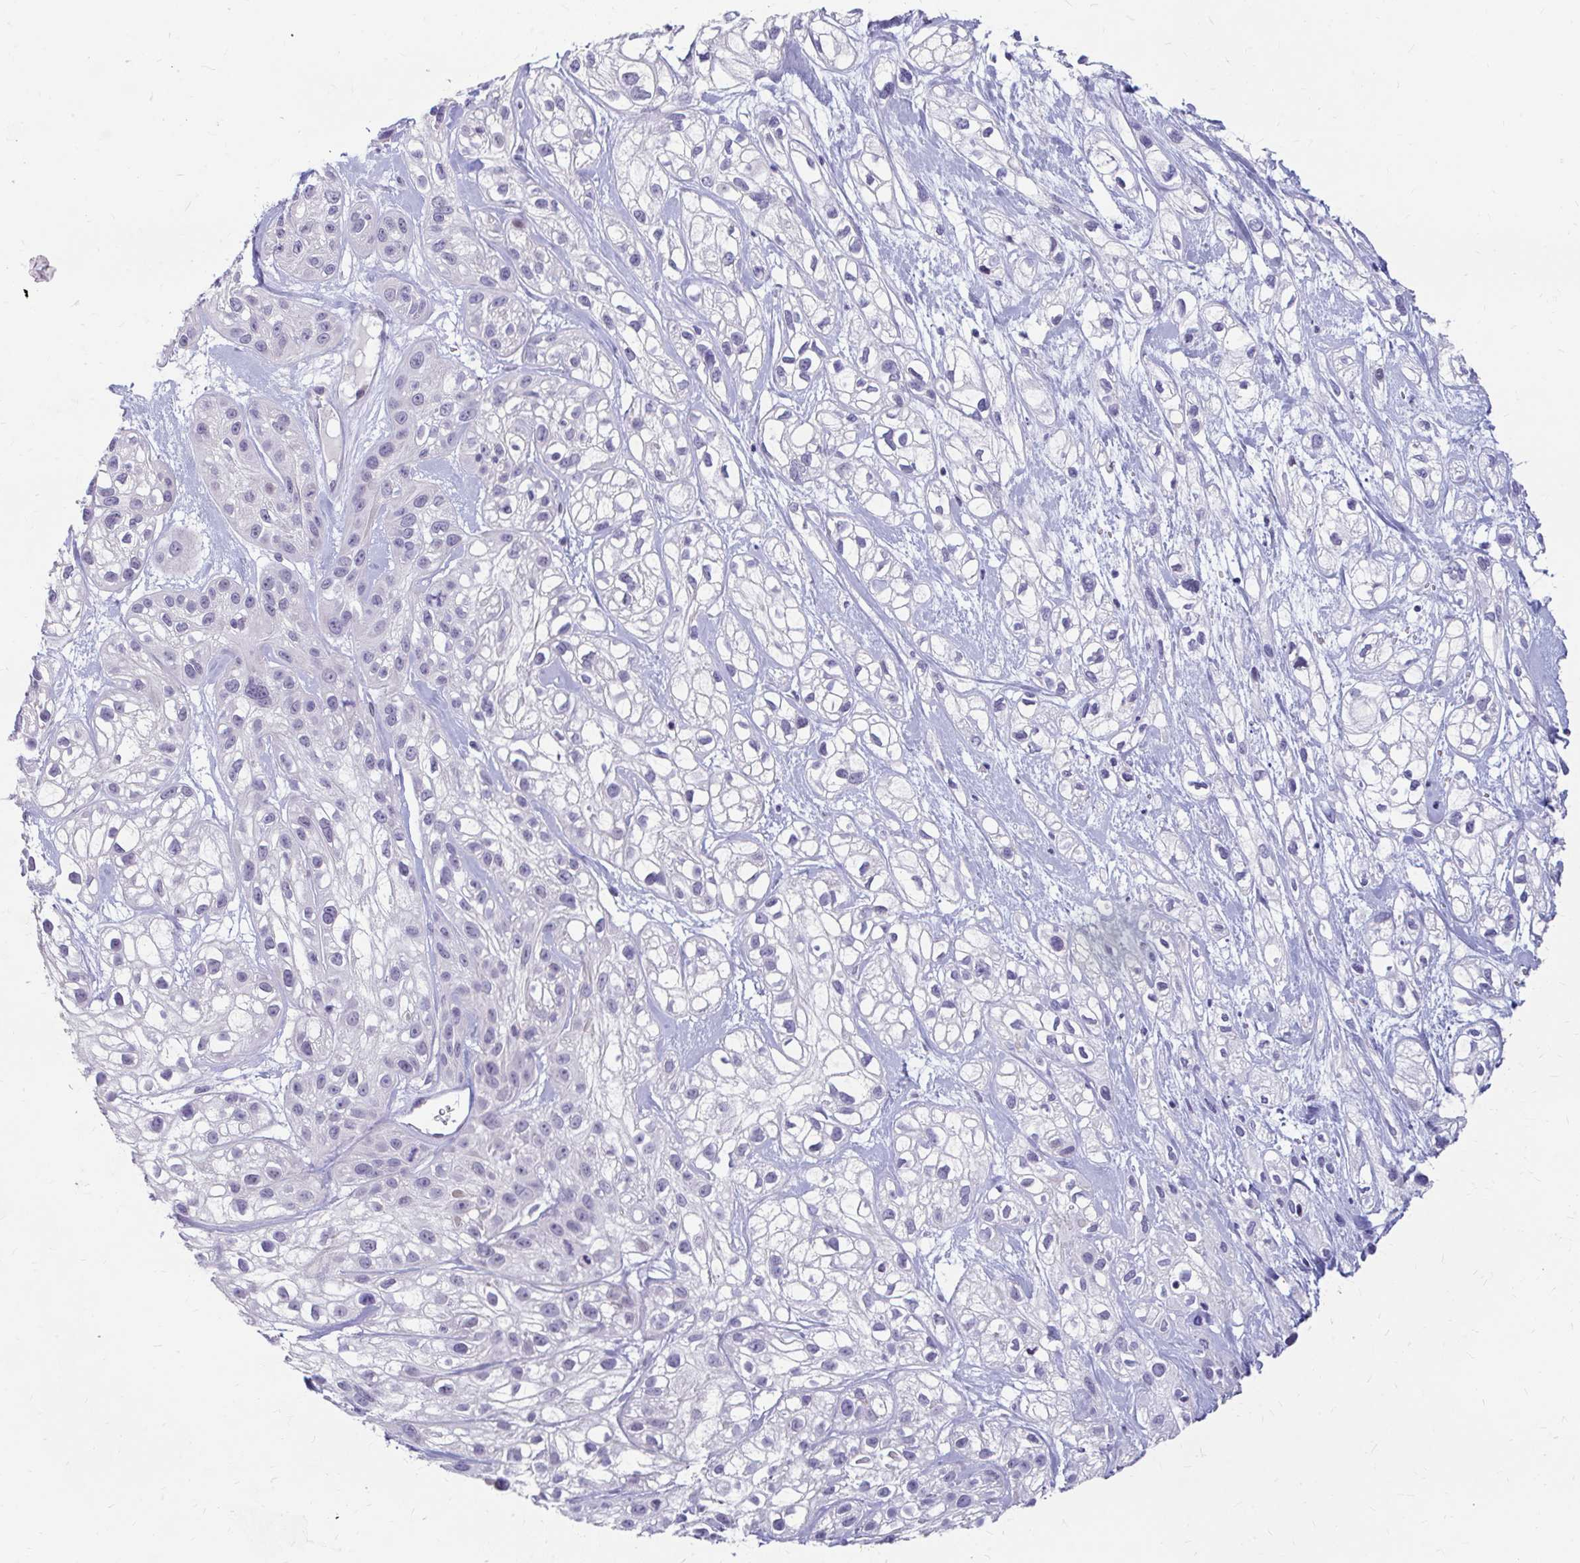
{"staining": {"intensity": "negative", "quantity": "none", "location": "none"}, "tissue": "skin cancer", "cell_type": "Tumor cells", "image_type": "cancer", "snomed": [{"axis": "morphology", "description": "Squamous cell carcinoma, NOS"}, {"axis": "topography", "description": "Skin"}], "caption": "High magnification brightfield microscopy of skin cancer stained with DAB (3,3'-diaminobenzidine) (brown) and counterstained with hematoxylin (blue): tumor cells show no significant staining.", "gene": "RGS16", "patient": {"sex": "male", "age": 82}}